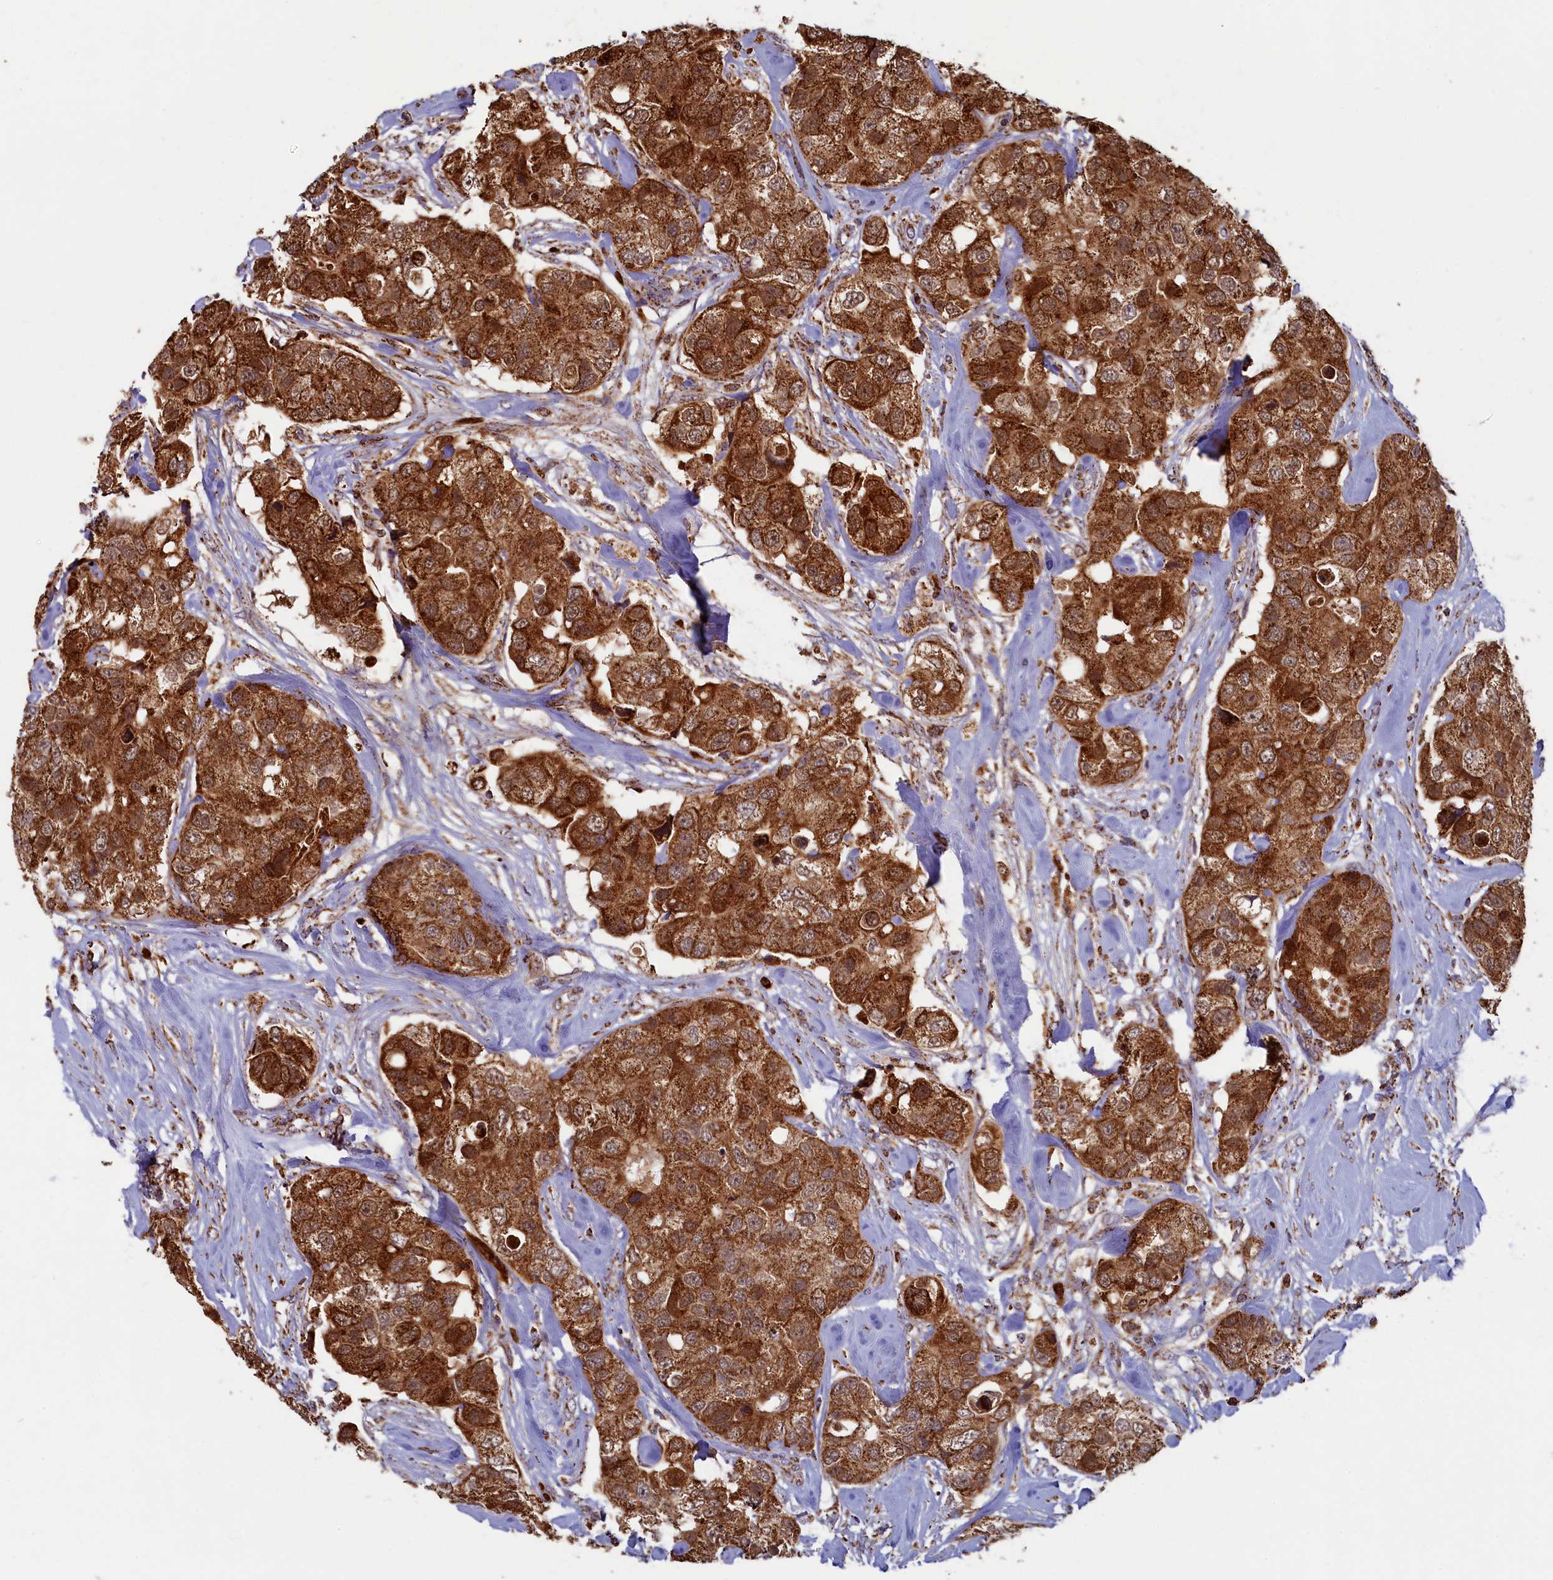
{"staining": {"intensity": "strong", "quantity": ">75%", "location": "cytoplasmic/membranous"}, "tissue": "breast cancer", "cell_type": "Tumor cells", "image_type": "cancer", "snomed": [{"axis": "morphology", "description": "Duct carcinoma"}, {"axis": "topography", "description": "Breast"}], "caption": "Approximately >75% of tumor cells in human breast cancer show strong cytoplasmic/membranous protein expression as visualized by brown immunohistochemical staining.", "gene": "SPR", "patient": {"sex": "female", "age": 62}}